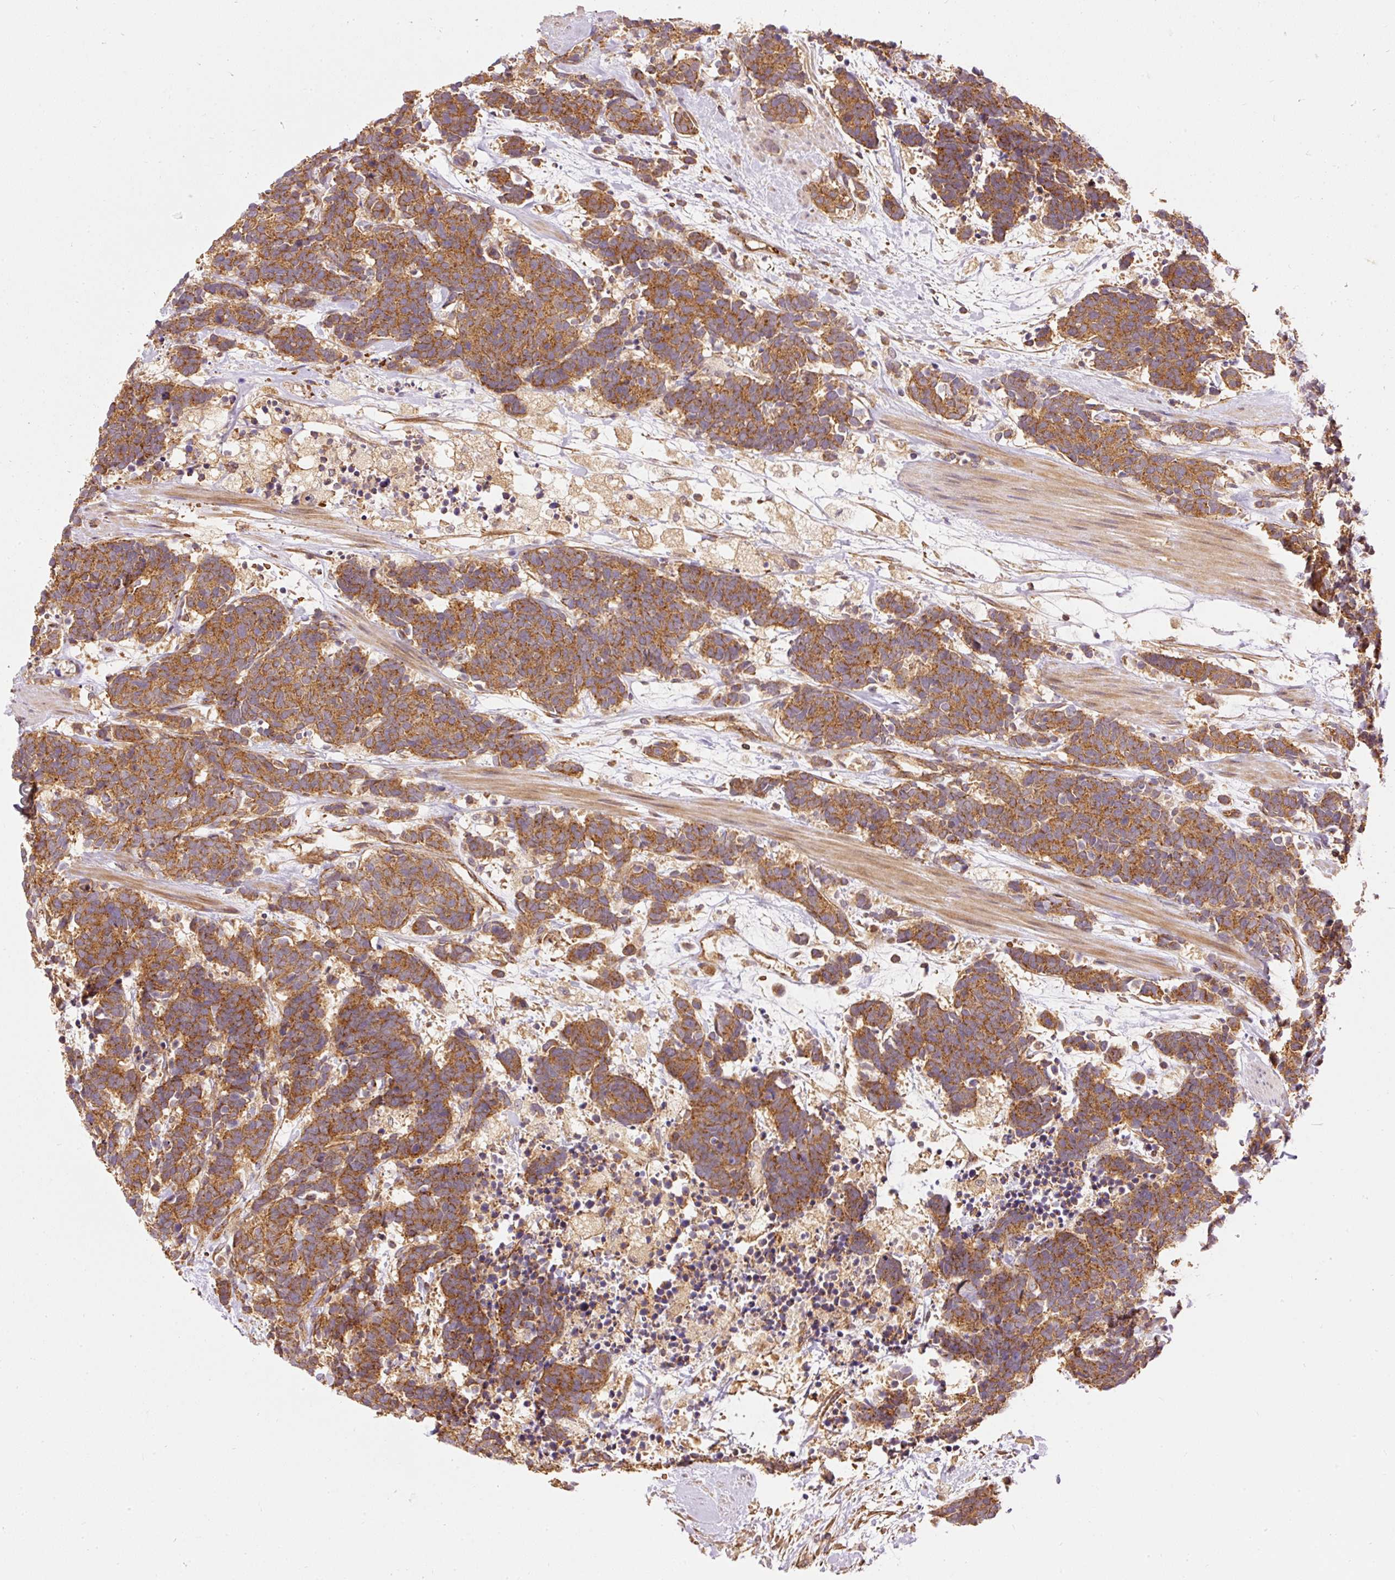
{"staining": {"intensity": "moderate", "quantity": ">75%", "location": "cytoplasmic/membranous"}, "tissue": "carcinoid", "cell_type": "Tumor cells", "image_type": "cancer", "snomed": [{"axis": "morphology", "description": "Carcinoma, NOS"}, {"axis": "morphology", "description": "Carcinoid, malignant, NOS"}, {"axis": "topography", "description": "Prostate"}], "caption": "A photomicrograph of human carcinoma stained for a protein exhibits moderate cytoplasmic/membranous brown staining in tumor cells.", "gene": "ADCY4", "patient": {"sex": "male", "age": 57}}